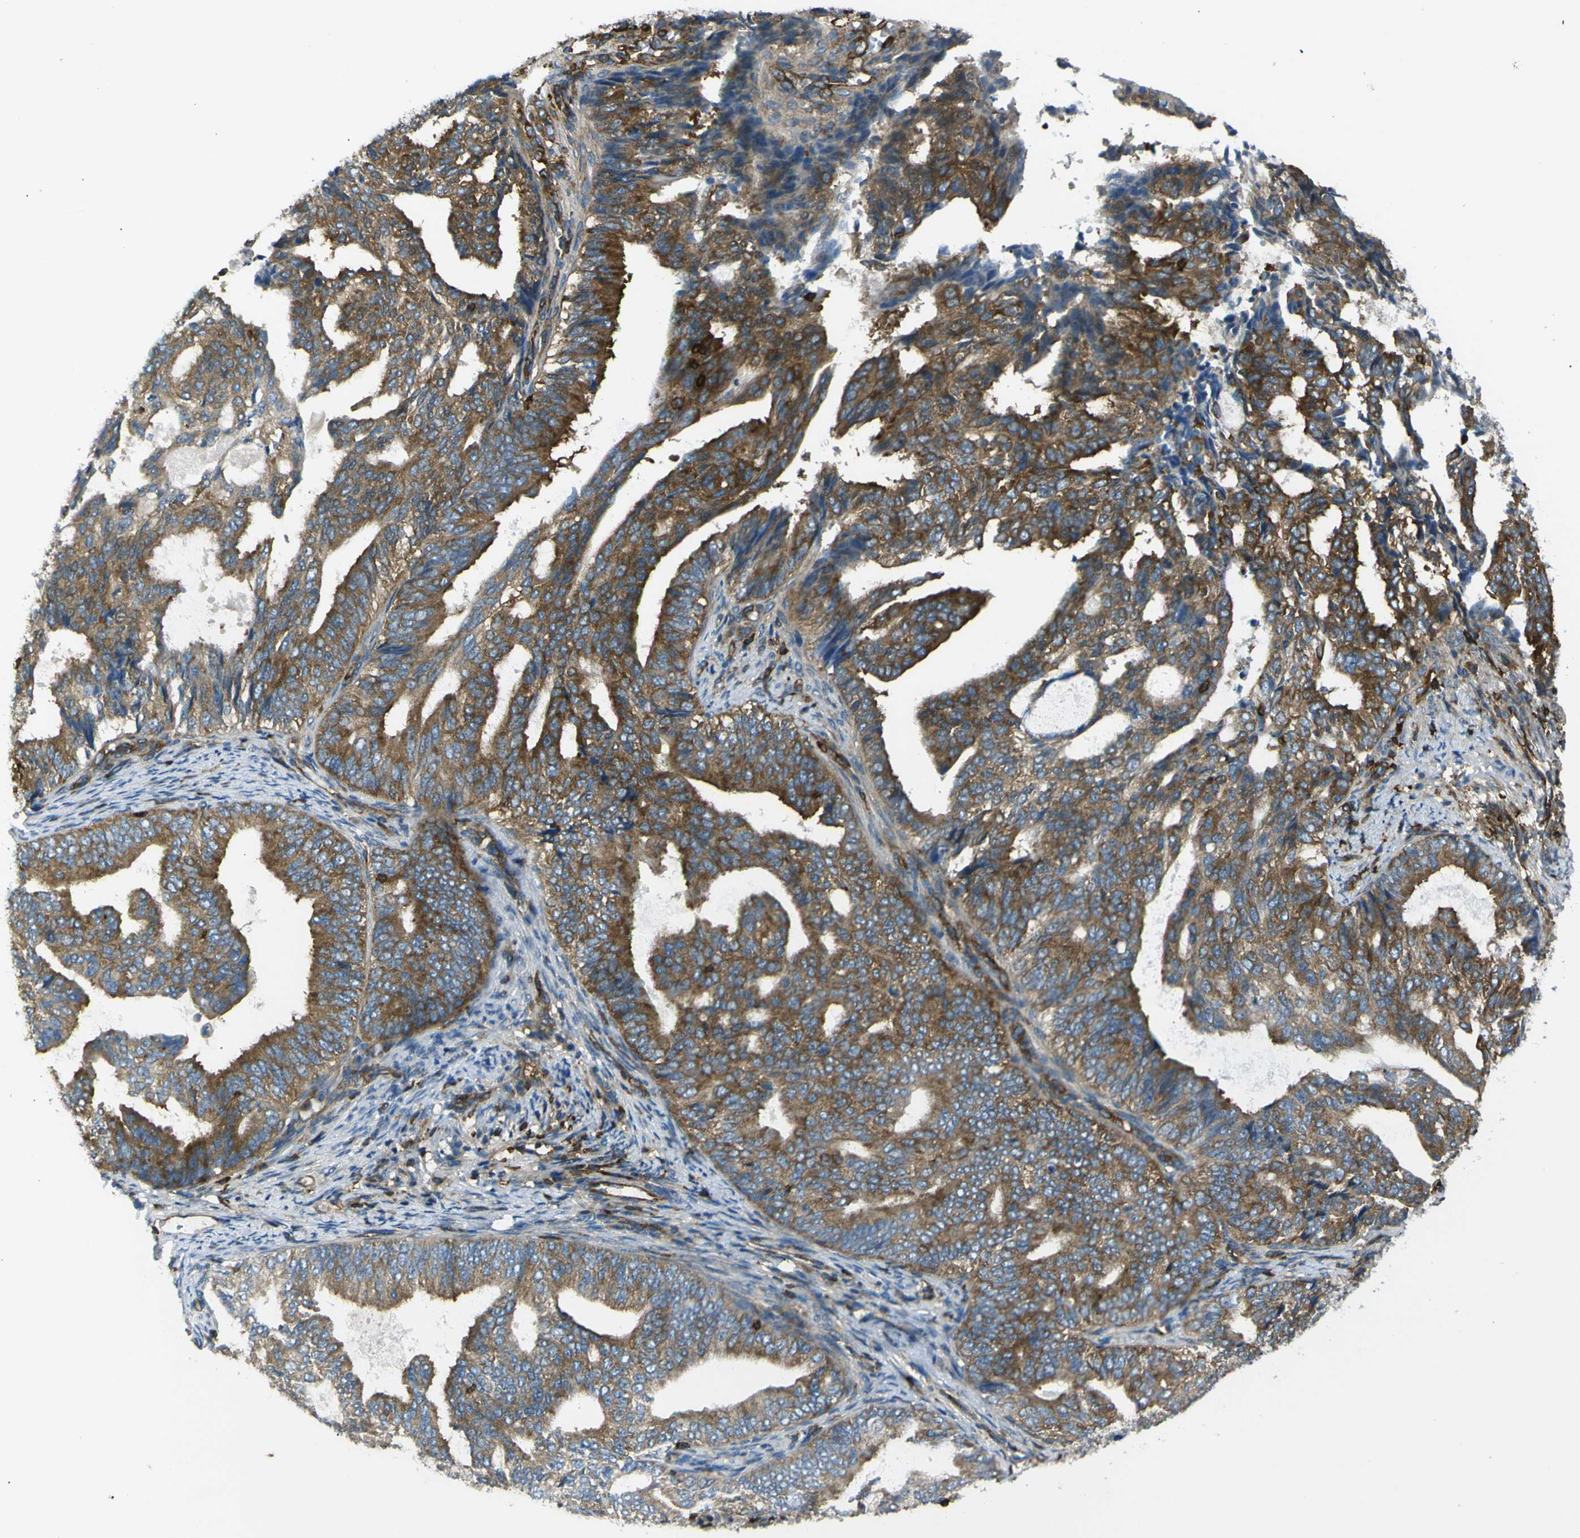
{"staining": {"intensity": "moderate", "quantity": "25%-75%", "location": "cytoplasmic/membranous"}, "tissue": "endometrial cancer", "cell_type": "Tumor cells", "image_type": "cancer", "snomed": [{"axis": "morphology", "description": "Adenocarcinoma, NOS"}, {"axis": "topography", "description": "Endometrium"}], "caption": "A brown stain shows moderate cytoplasmic/membranous positivity of a protein in endometrial cancer (adenocarcinoma) tumor cells. (DAB = brown stain, brightfield microscopy at high magnification).", "gene": "ARHGEF1", "patient": {"sex": "female", "age": 58}}